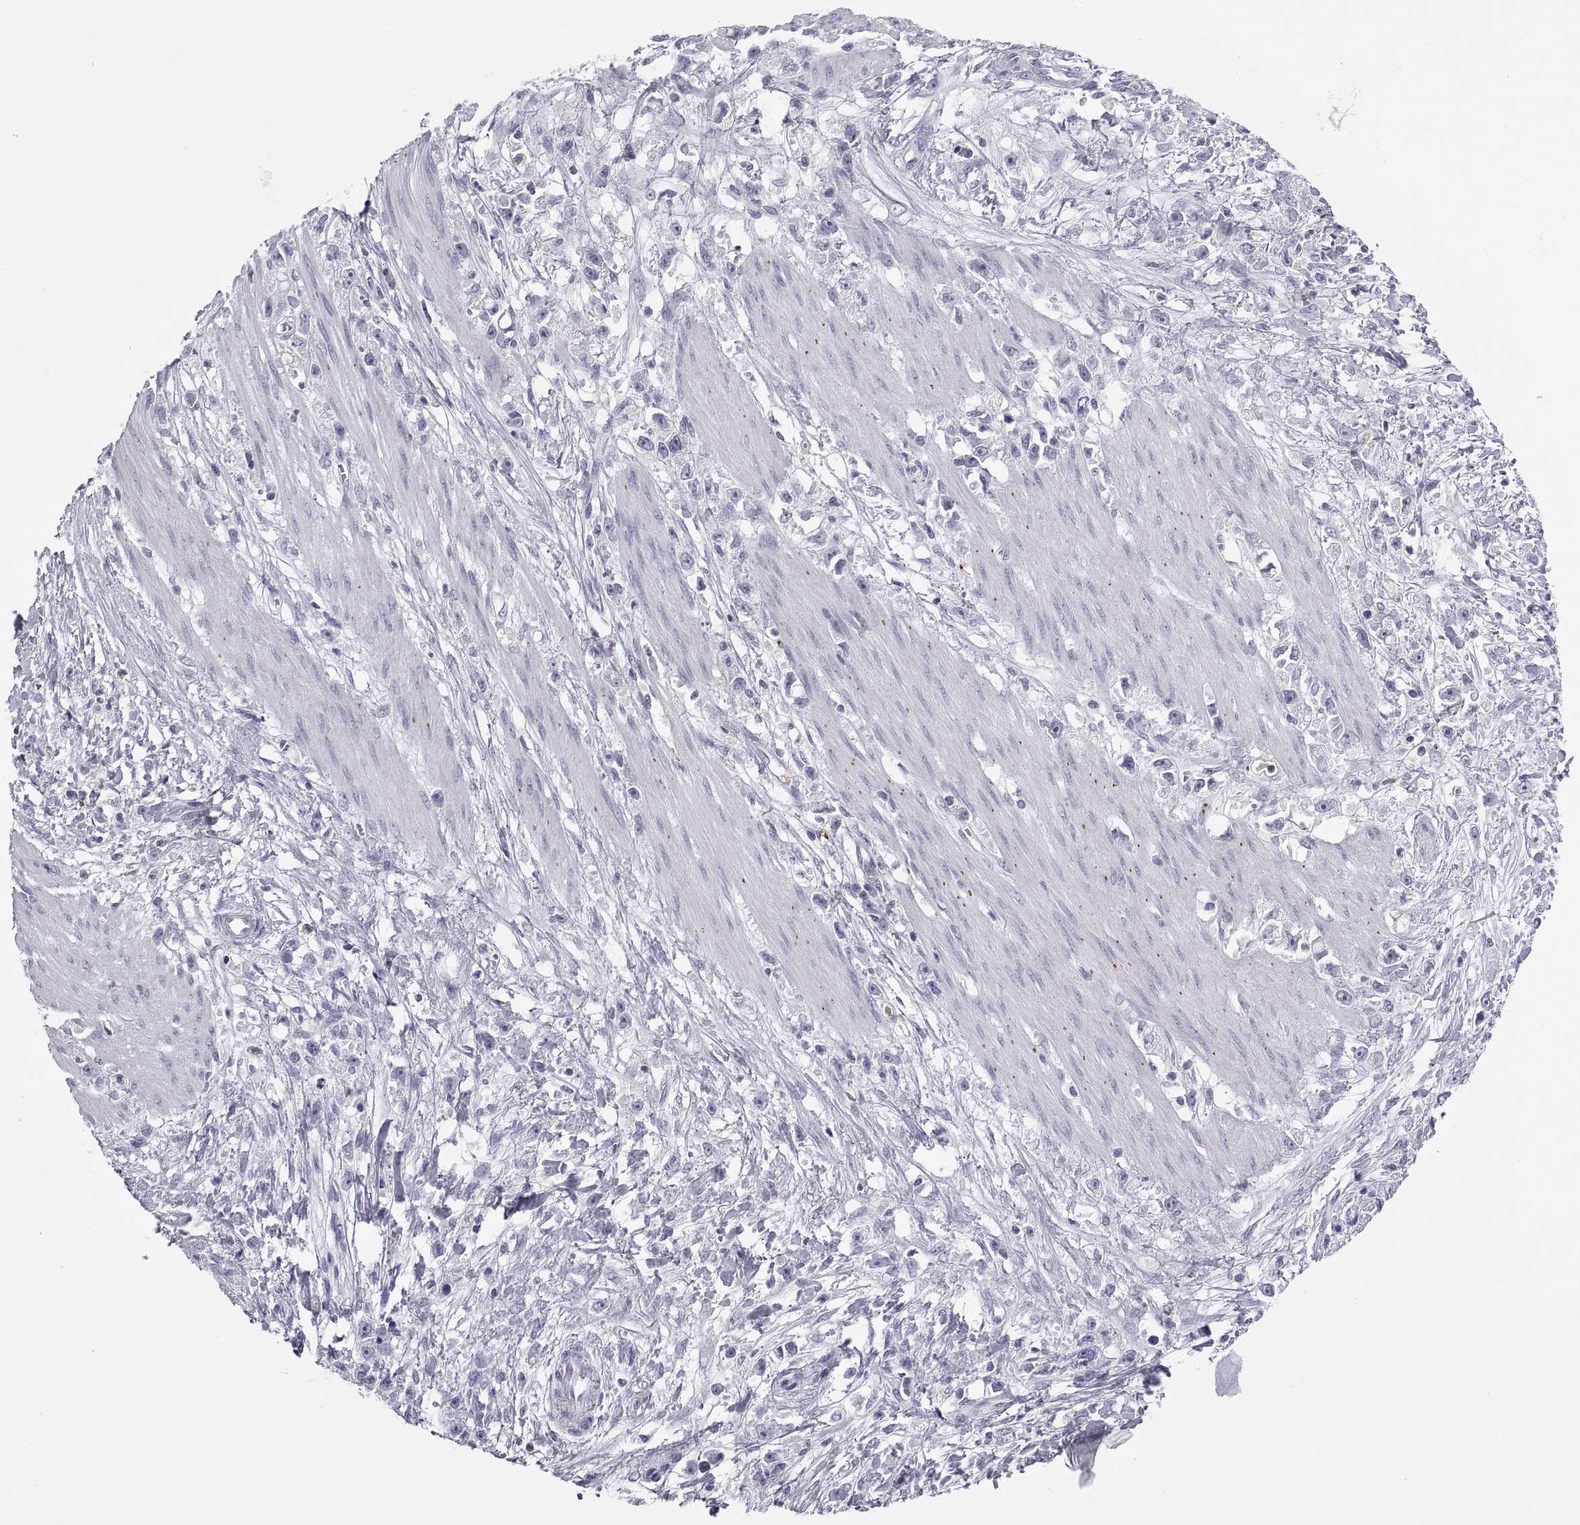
{"staining": {"intensity": "negative", "quantity": "none", "location": "none"}, "tissue": "stomach cancer", "cell_type": "Tumor cells", "image_type": "cancer", "snomed": [{"axis": "morphology", "description": "Adenocarcinoma, NOS"}, {"axis": "topography", "description": "Stomach"}], "caption": "There is no significant staining in tumor cells of stomach cancer.", "gene": "RGS19", "patient": {"sex": "female", "age": 59}}